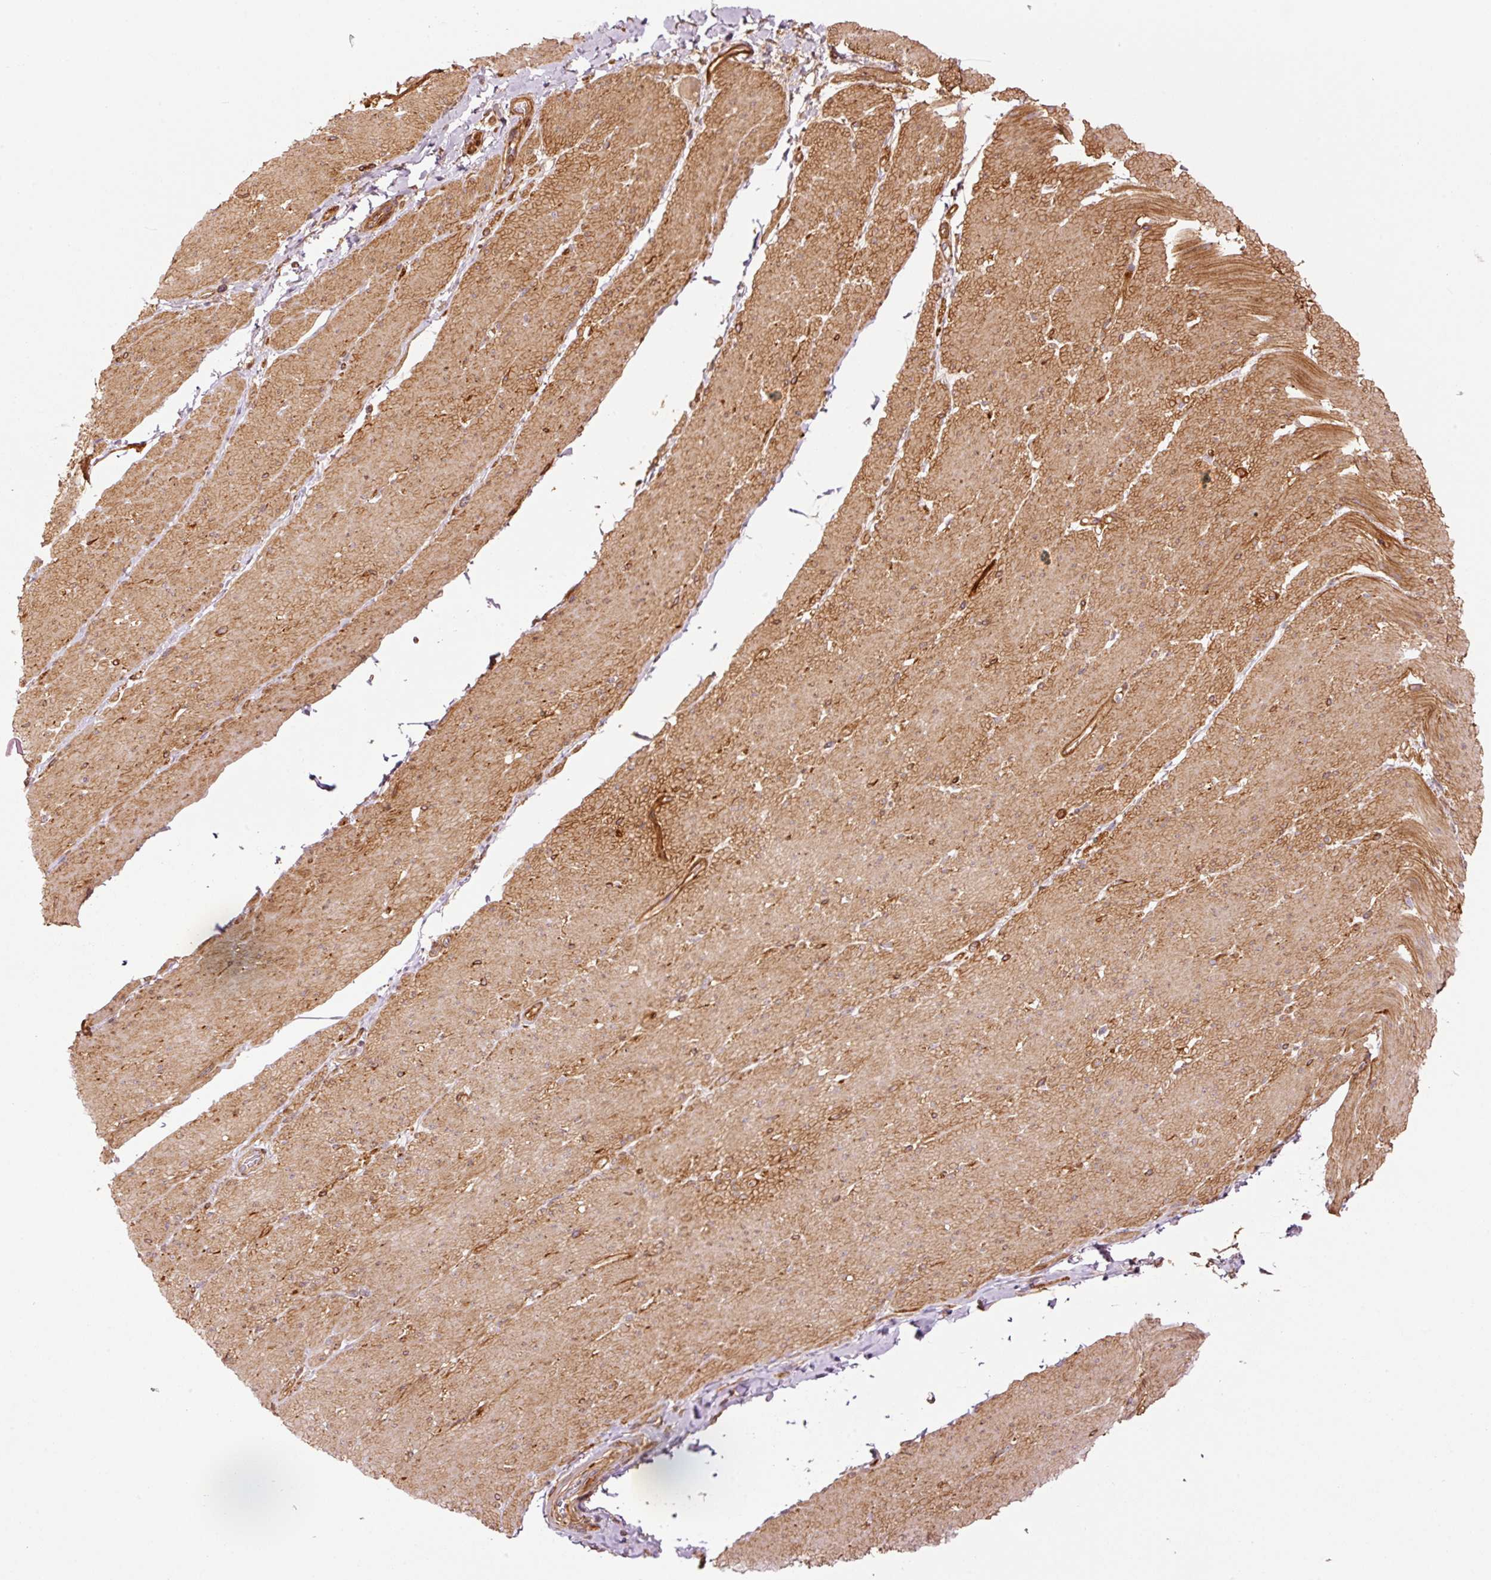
{"staining": {"intensity": "moderate", "quantity": ">75%", "location": "cytoplasmic/membranous"}, "tissue": "smooth muscle", "cell_type": "Smooth muscle cells", "image_type": "normal", "snomed": [{"axis": "morphology", "description": "Normal tissue, NOS"}, {"axis": "topography", "description": "Smooth muscle"}, {"axis": "topography", "description": "Rectum"}], "caption": "High-magnification brightfield microscopy of normal smooth muscle stained with DAB (3,3'-diaminobenzidine) (brown) and counterstained with hematoxylin (blue). smooth muscle cells exhibit moderate cytoplasmic/membranous positivity is present in approximately>75% of cells. (DAB (3,3'-diaminobenzidine) IHC with brightfield microscopy, high magnification).", "gene": "NID2", "patient": {"sex": "male", "age": 53}}